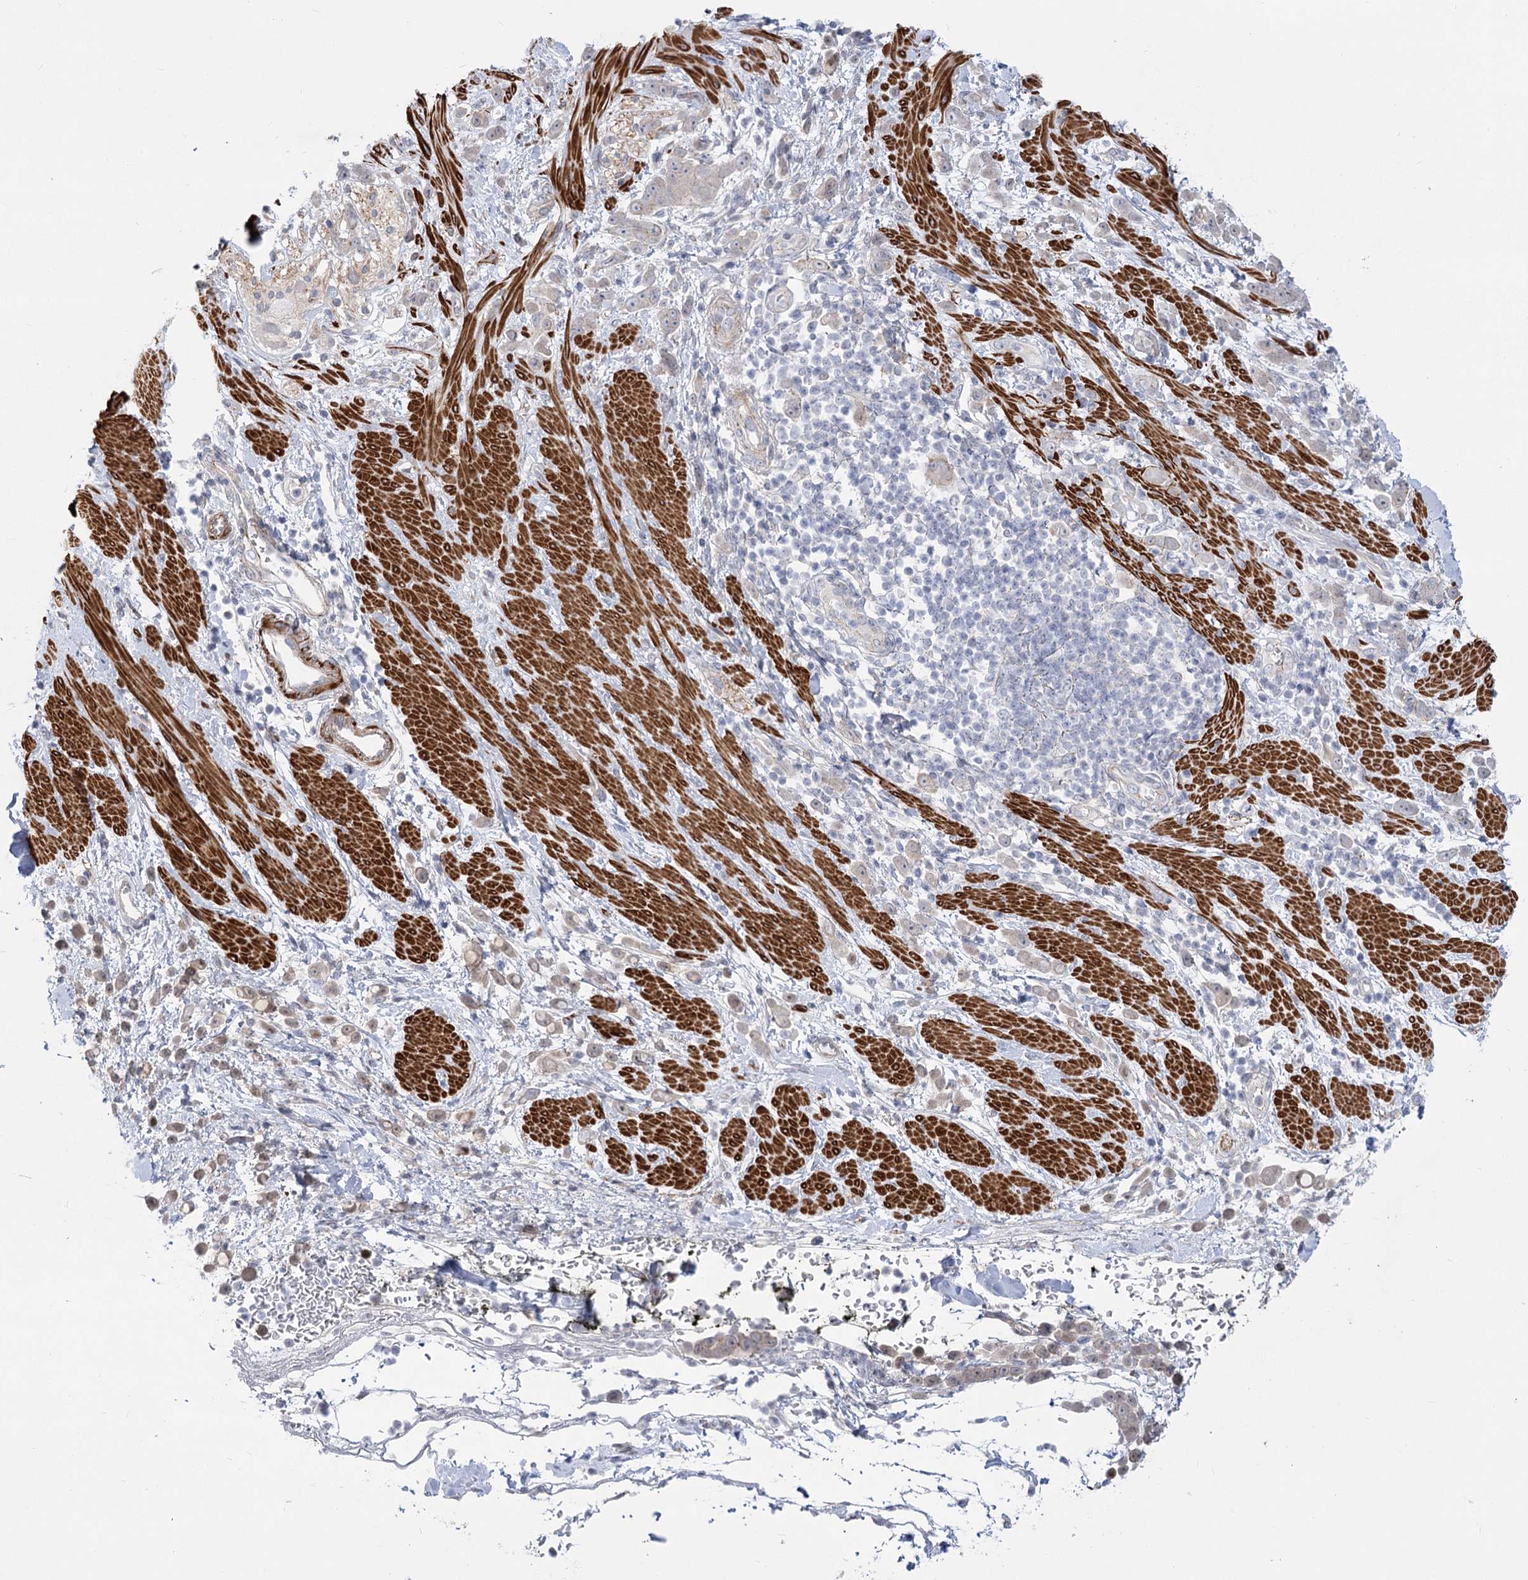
{"staining": {"intensity": "weak", "quantity": "<25%", "location": "cytoplasmic/membranous,nuclear"}, "tissue": "pancreatic cancer", "cell_type": "Tumor cells", "image_type": "cancer", "snomed": [{"axis": "morphology", "description": "Normal tissue, NOS"}, {"axis": "morphology", "description": "Adenocarcinoma, NOS"}, {"axis": "topography", "description": "Pancreas"}], "caption": "An image of human pancreatic adenocarcinoma is negative for staining in tumor cells.", "gene": "ARSI", "patient": {"sex": "female", "age": 64}}